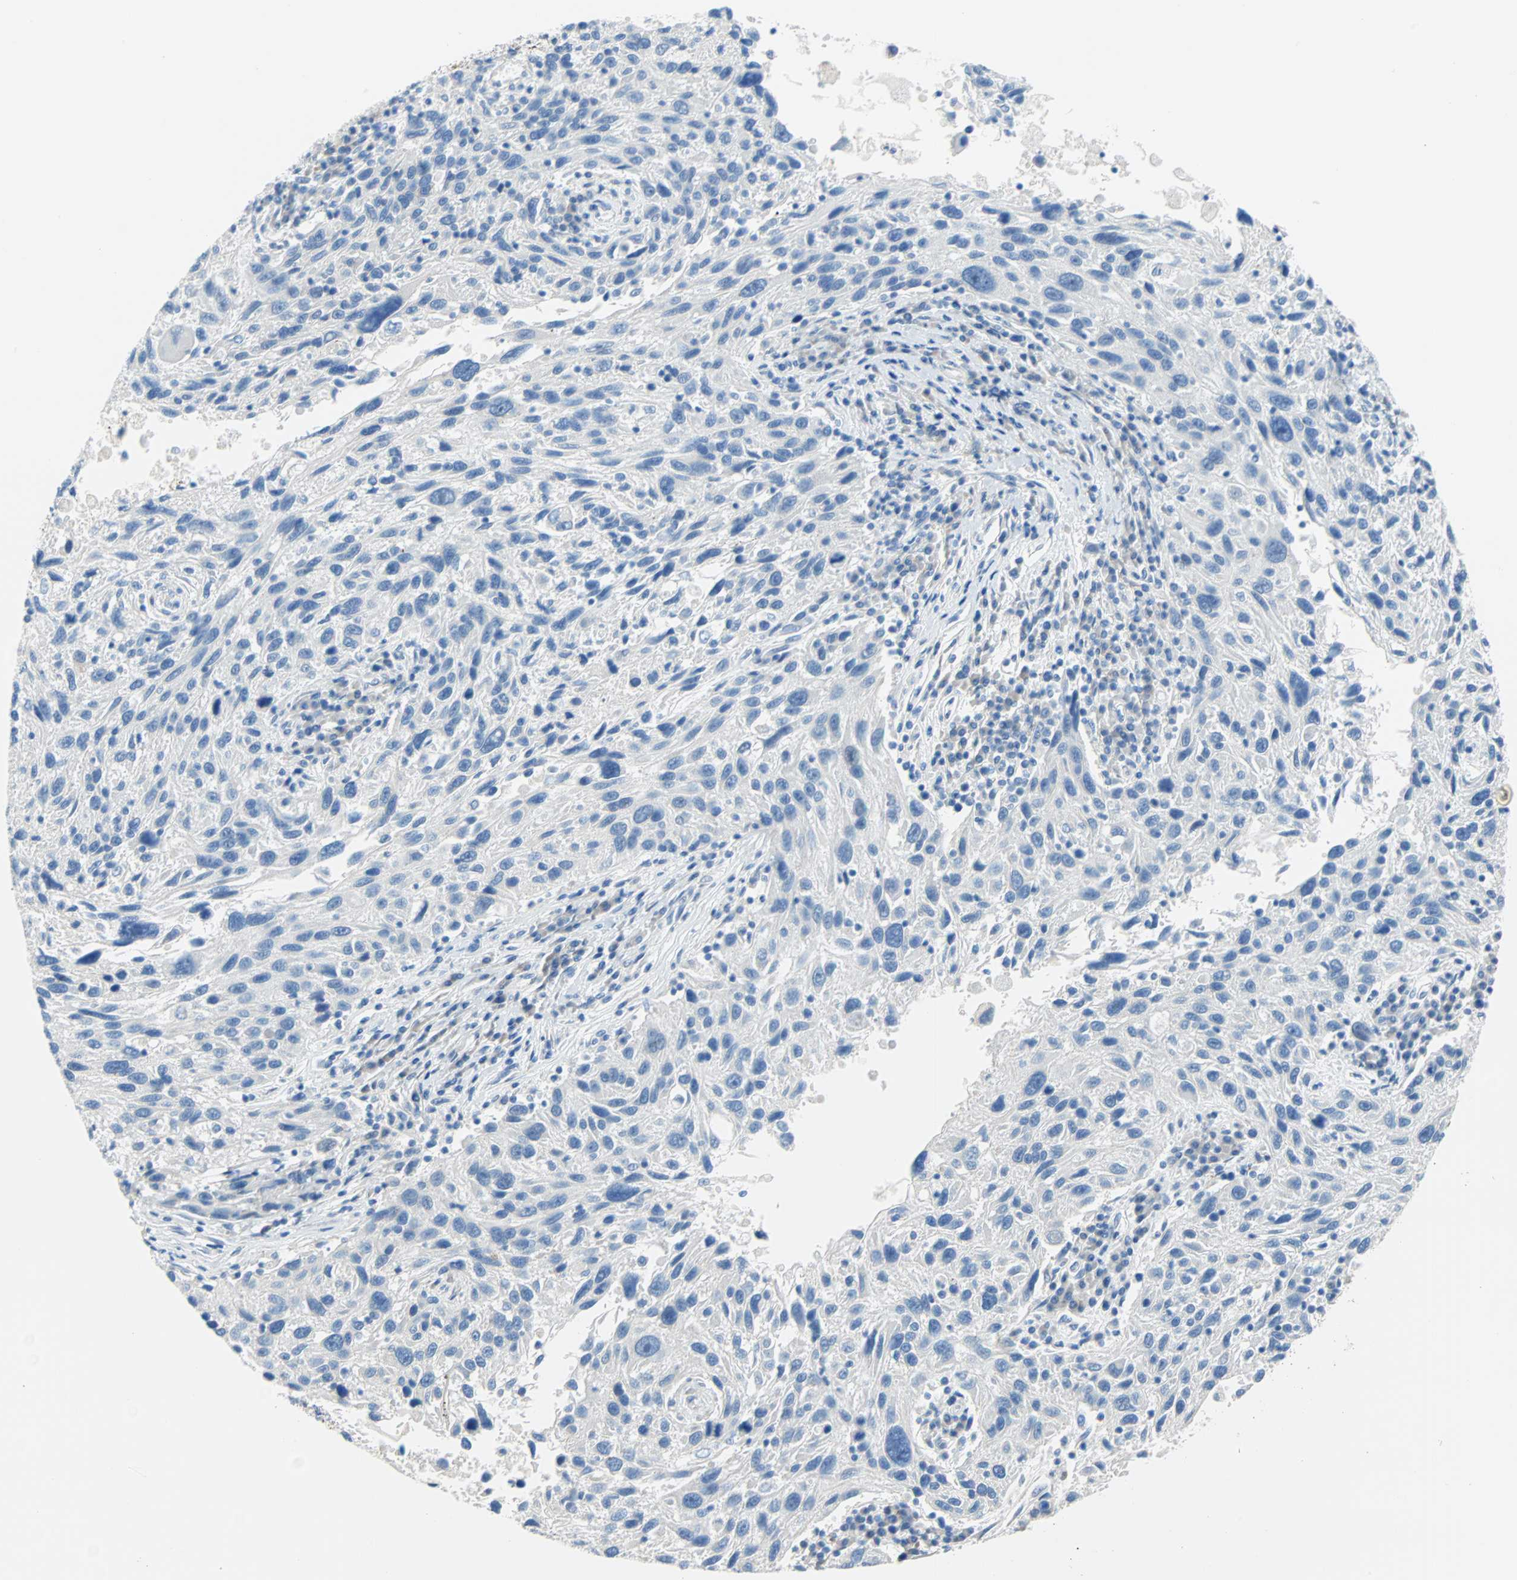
{"staining": {"intensity": "negative", "quantity": "none", "location": "none"}, "tissue": "melanoma", "cell_type": "Tumor cells", "image_type": "cancer", "snomed": [{"axis": "morphology", "description": "Malignant melanoma, NOS"}, {"axis": "topography", "description": "Skin"}], "caption": "Histopathology image shows no protein positivity in tumor cells of melanoma tissue.", "gene": "PDPN", "patient": {"sex": "male", "age": 53}}